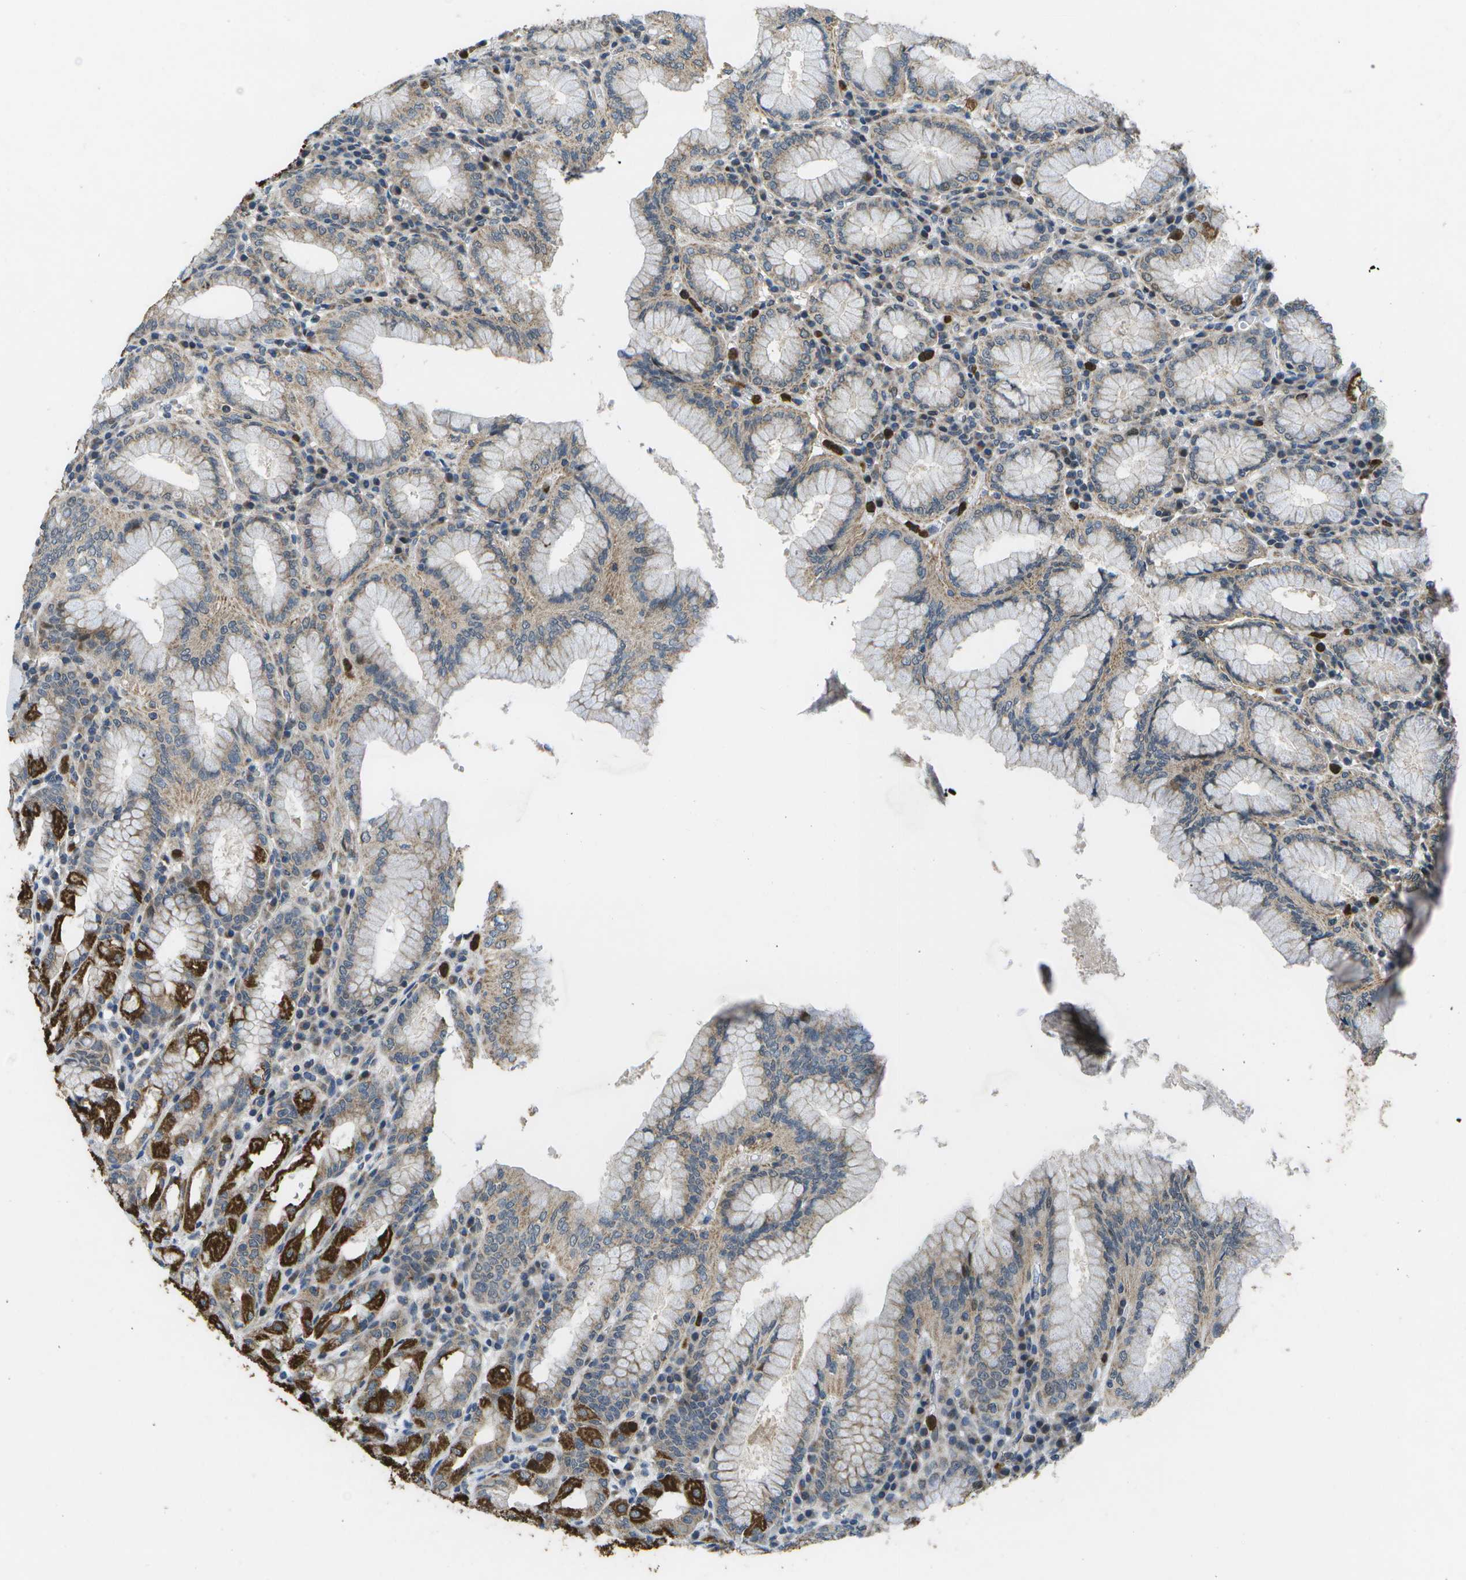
{"staining": {"intensity": "strong", "quantity": "25%-75%", "location": "cytoplasmic/membranous"}, "tissue": "stomach", "cell_type": "Glandular cells", "image_type": "normal", "snomed": [{"axis": "morphology", "description": "Normal tissue, NOS"}, {"axis": "topography", "description": "Stomach"}, {"axis": "topography", "description": "Stomach, lower"}], "caption": "Brown immunohistochemical staining in unremarkable stomach exhibits strong cytoplasmic/membranous expression in approximately 25%-75% of glandular cells. (DAB = brown stain, brightfield microscopy at high magnification).", "gene": "GALNT15", "patient": {"sex": "female", "age": 56}}